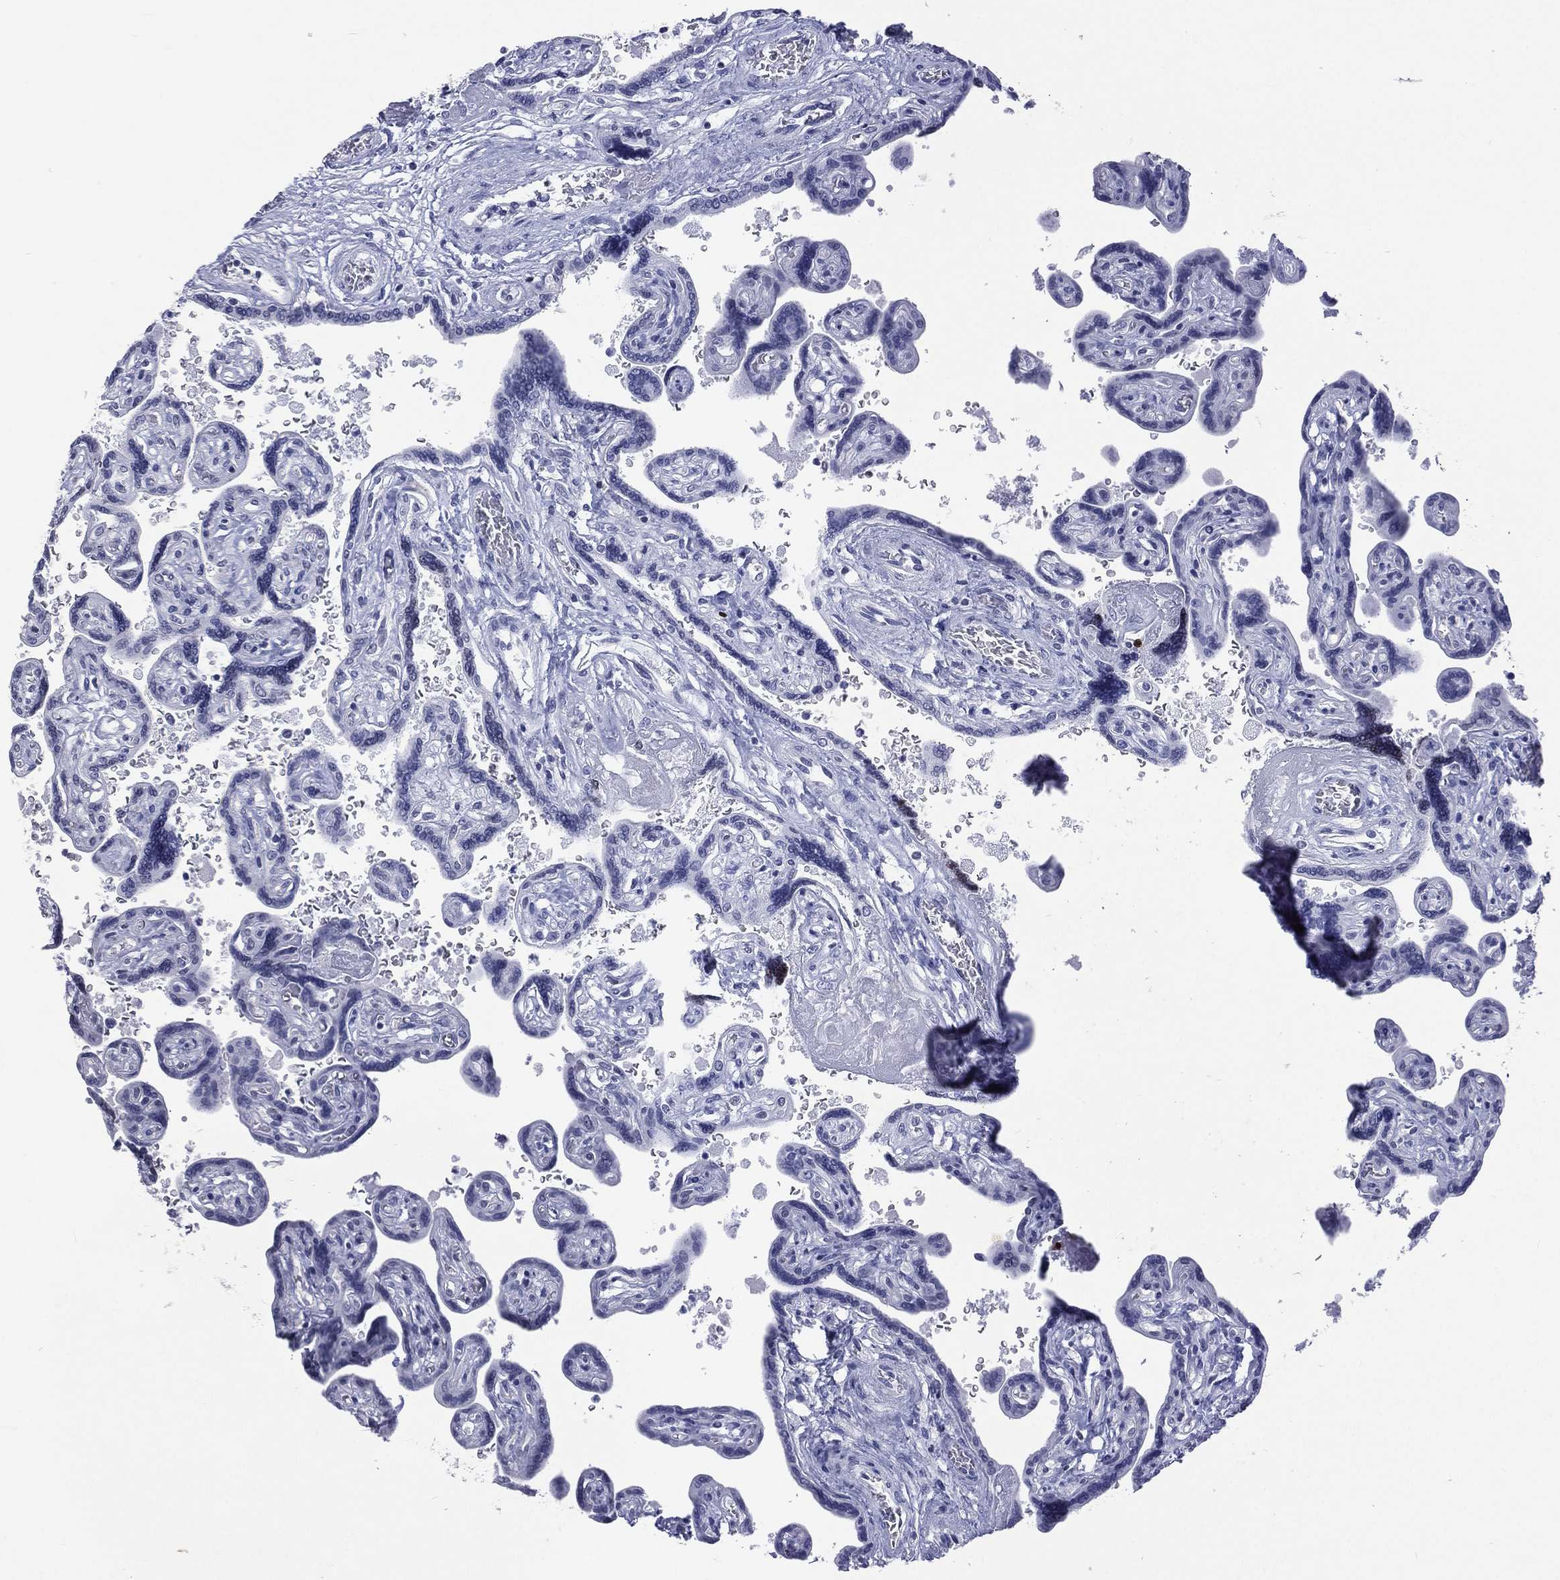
{"staining": {"intensity": "negative", "quantity": "none", "location": "none"}, "tissue": "placenta", "cell_type": "Decidual cells", "image_type": "normal", "snomed": [{"axis": "morphology", "description": "Normal tissue, NOS"}, {"axis": "topography", "description": "Placenta"}], "caption": "Immunohistochemical staining of benign human placenta exhibits no significant expression in decidual cells.", "gene": "SSX1", "patient": {"sex": "female", "age": 32}}